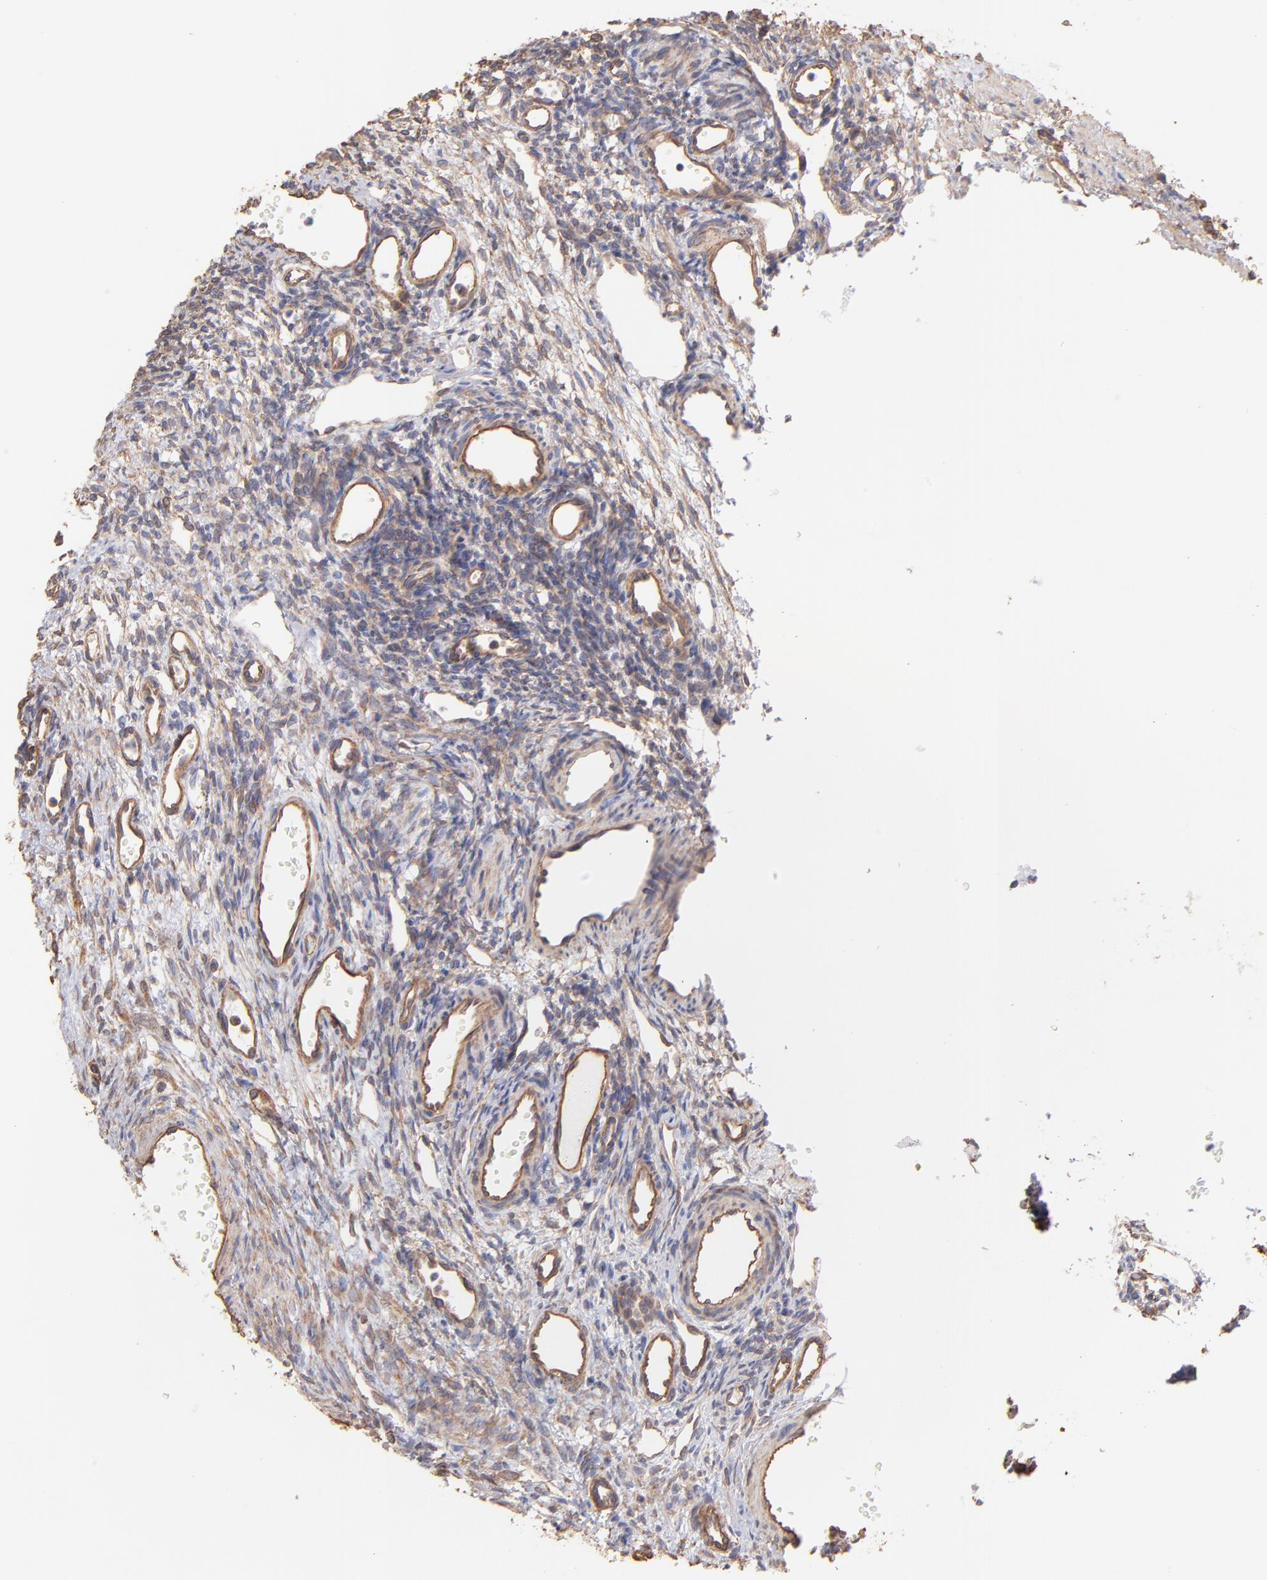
{"staining": {"intensity": "negative", "quantity": "none", "location": "none"}, "tissue": "ovary", "cell_type": "Follicle cells", "image_type": "normal", "snomed": [{"axis": "morphology", "description": "Normal tissue, NOS"}, {"axis": "topography", "description": "Ovary"}], "caption": "IHC of benign human ovary exhibits no staining in follicle cells.", "gene": "PLEC", "patient": {"sex": "female", "age": 33}}